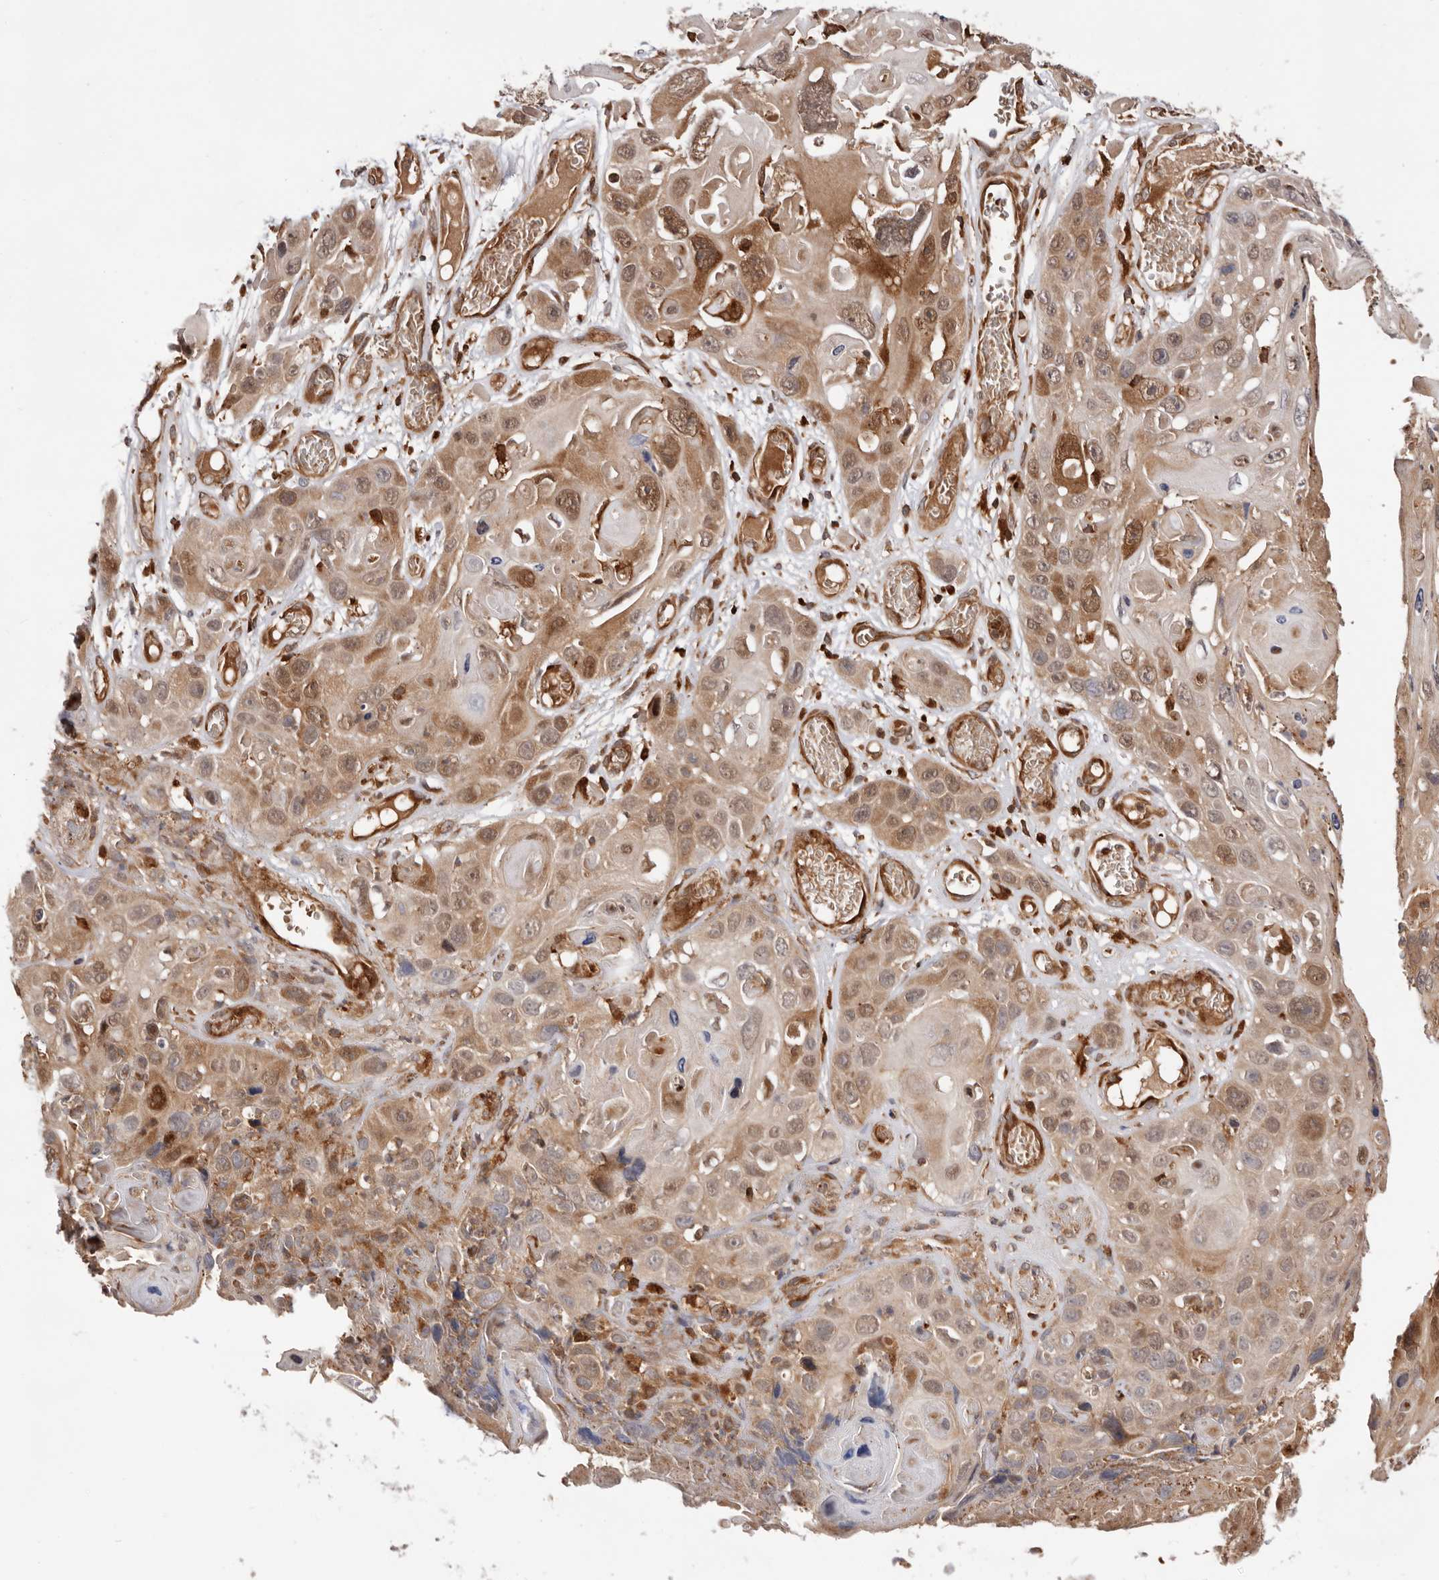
{"staining": {"intensity": "moderate", "quantity": ">75%", "location": "cytoplasmic/membranous,nuclear"}, "tissue": "skin cancer", "cell_type": "Tumor cells", "image_type": "cancer", "snomed": [{"axis": "morphology", "description": "Squamous cell carcinoma, NOS"}, {"axis": "topography", "description": "Skin"}], "caption": "Brown immunohistochemical staining in skin cancer exhibits moderate cytoplasmic/membranous and nuclear expression in approximately >75% of tumor cells. Using DAB (3,3'-diaminobenzidine) (brown) and hematoxylin (blue) stains, captured at high magnification using brightfield microscopy.", "gene": "RNF213", "patient": {"sex": "male", "age": 55}}